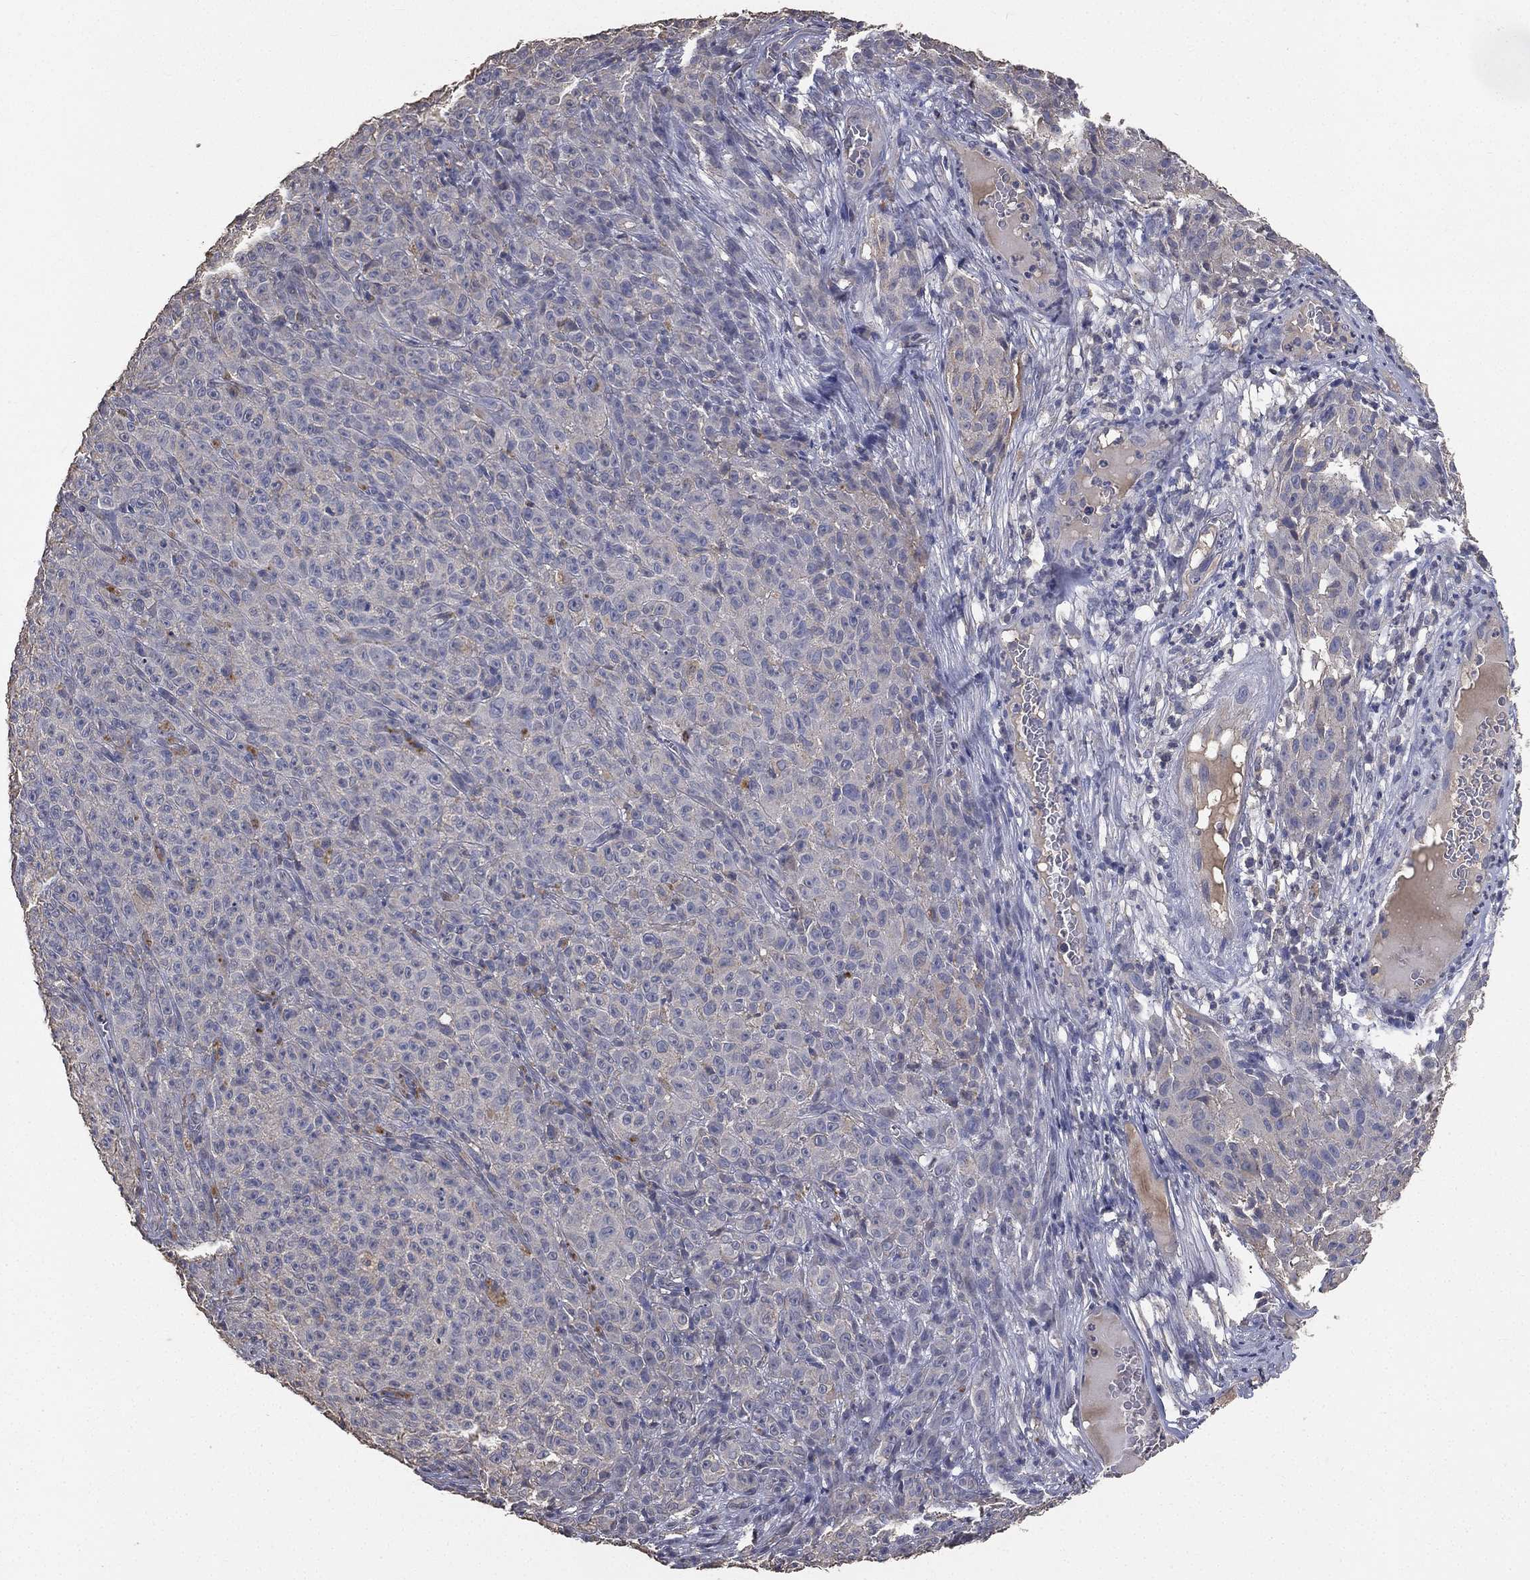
{"staining": {"intensity": "negative", "quantity": "none", "location": "none"}, "tissue": "melanoma", "cell_type": "Tumor cells", "image_type": "cancer", "snomed": [{"axis": "morphology", "description": "Malignant melanoma, NOS"}, {"axis": "topography", "description": "Skin"}], "caption": "Tumor cells are negative for brown protein staining in malignant melanoma.", "gene": "SNAP25", "patient": {"sex": "female", "age": 82}}